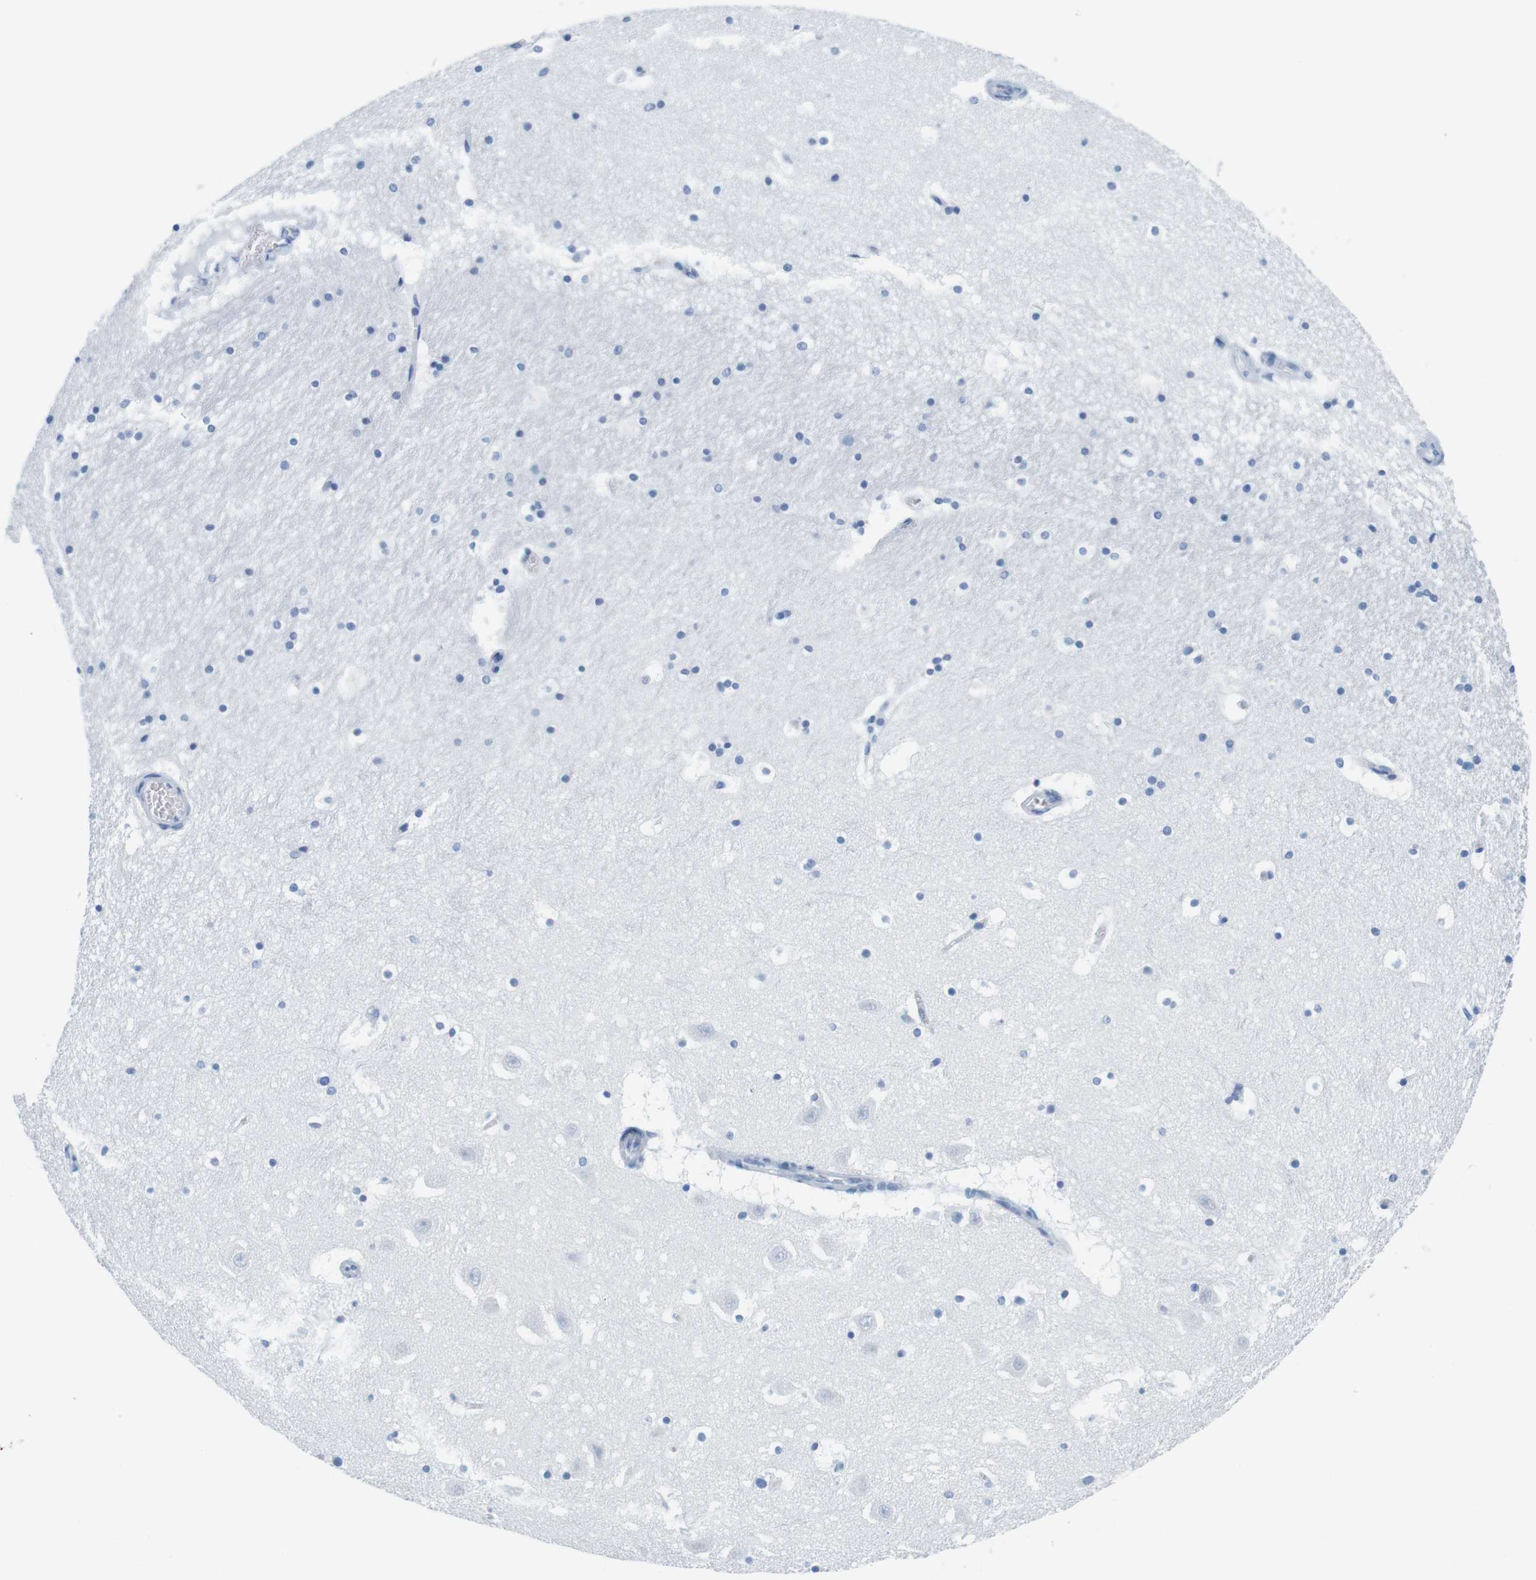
{"staining": {"intensity": "negative", "quantity": "none", "location": "none"}, "tissue": "hippocampus", "cell_type": "Glial cells", "image_type": "normal", "snomed": [{"axis": "morphology", "description": "Normal tissue, NOS"}, {"axis": "topography", "description": "Hippocampus"}], "caption": "Immunohistochemical staining of normal human hippocampus demonstrates no significant positivity in glial cells.", "gene": "CYP2C9", "patient": {"sex": "male", "age": 45}}